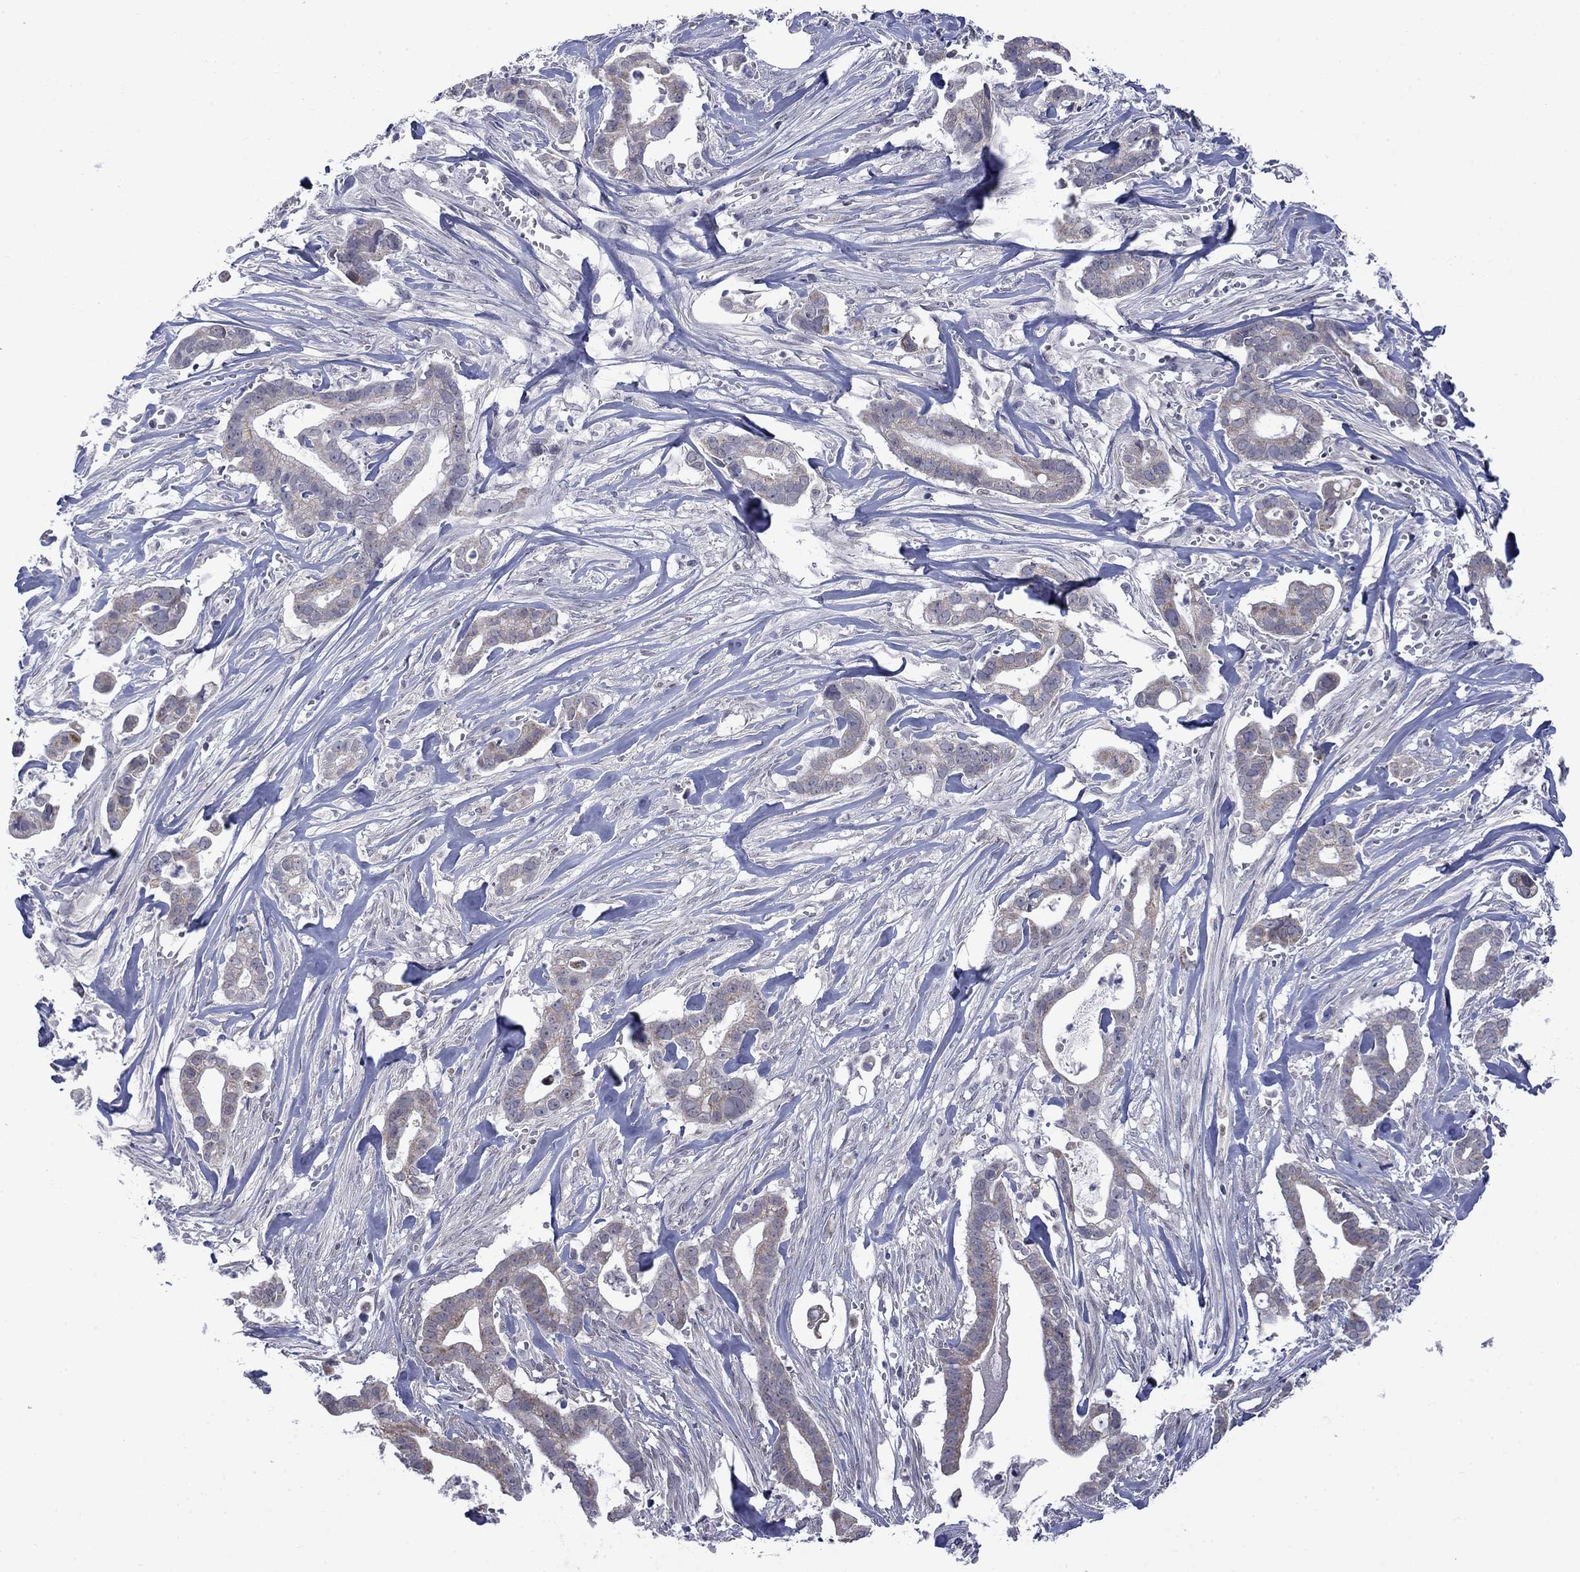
{"staining": {"intensity": "moderate", "quantity": "<25%", "location": "cytoplasmic/membranous"}, "tissue": "pancreatic cancer", "cell_type": "Tumor cells", "image_type": "cancer", "snomed": [{"axis": "morphology", "description": "Adenocarcinoma, NOS"}, {"axis": "topography", "description": "Pancreas"}], "caption": "Immunohistochemical staining of pancreatic cancer (adenocarcinoma) shows low levels of moderate cytoplasmic/membranous protein staining in about <25% of tumor cells.", "gene": "KCNJ16", "patient": {"sex": "male", "age": 61}}